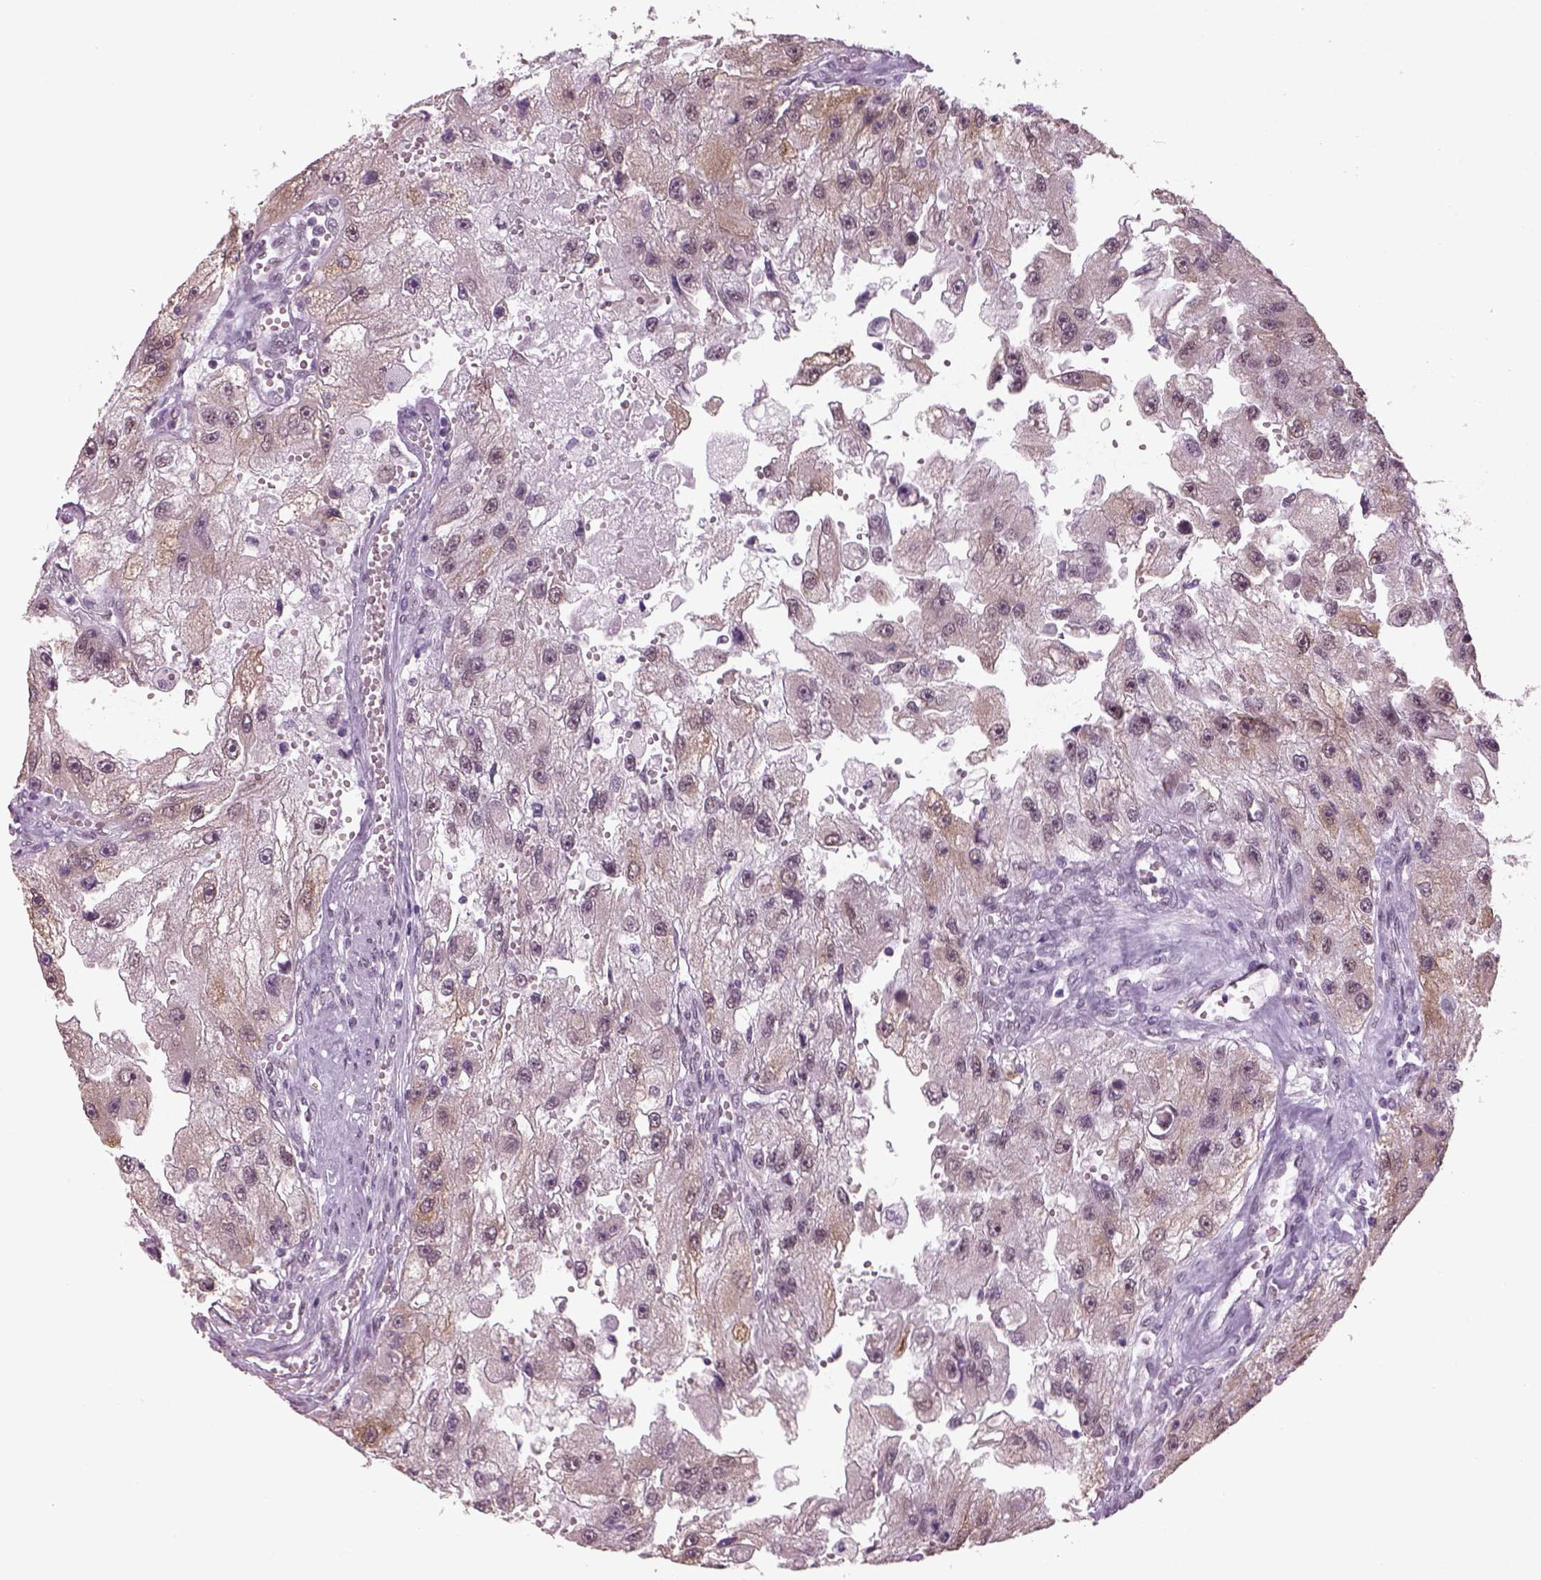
{"staining": {"intensity": "weak", "quantity": "<25%", "location": "cytoplasmic/membranous"}, "tissue": "renal cancer", "cell_type": "Tumor cells", "image_type": "cancer", "snomed": [{"axis": "morphology", "description": "Adenocarcinoma, NOS"}, {"axis": "topography", "description": "Kidney"}], "caption": "The histopathology image reveals no significant expression in tumor cells of renal adenocarcinoma. (DAB (3,3'-diaminobenzidine) IHC, high magnification).", "gene": "NAT8", "patient": {"sex": "male", "age": 63}}